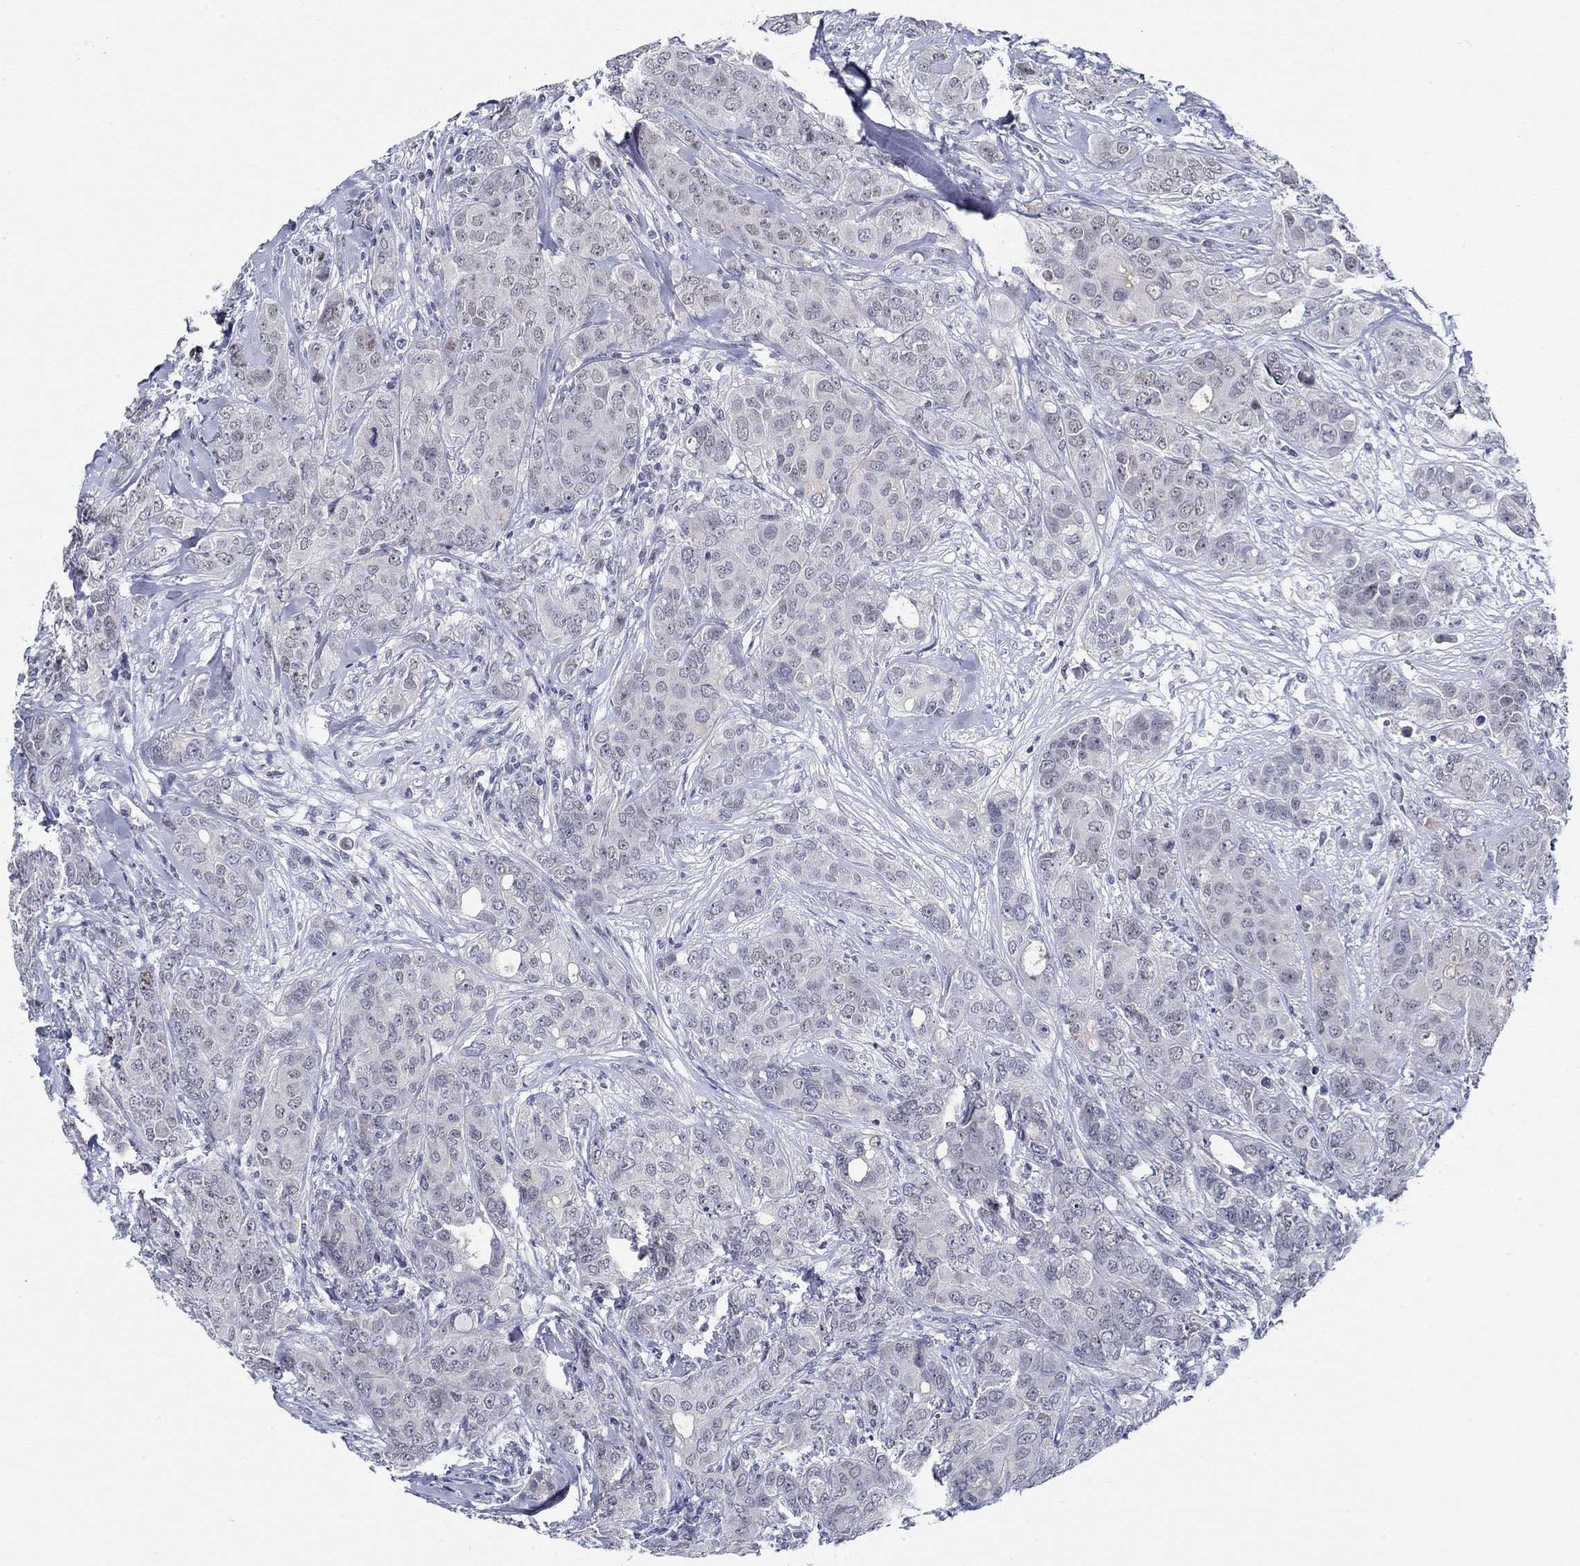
{"staining": {"intensity": "negative", "quantity": "none", "location": "none"}, "tissue": "breast cancer", "cell_type": "Tumor cells", "image_type": "cancer", "snomed": [{"axis": "morphology", "description": "Duct carcinoma"}, {"axis": "topography", "description": "Breast"}], "caption": "An immunohistochemistry (IHC) micrograph of breast intraductal carcinoma is shown. There is no staining in tumor cells of breast intraductal carcinoma. Nuclei are stained in blue.", "gene": "SLC34A1", "patient": {"sex": "female", "age": 43}}